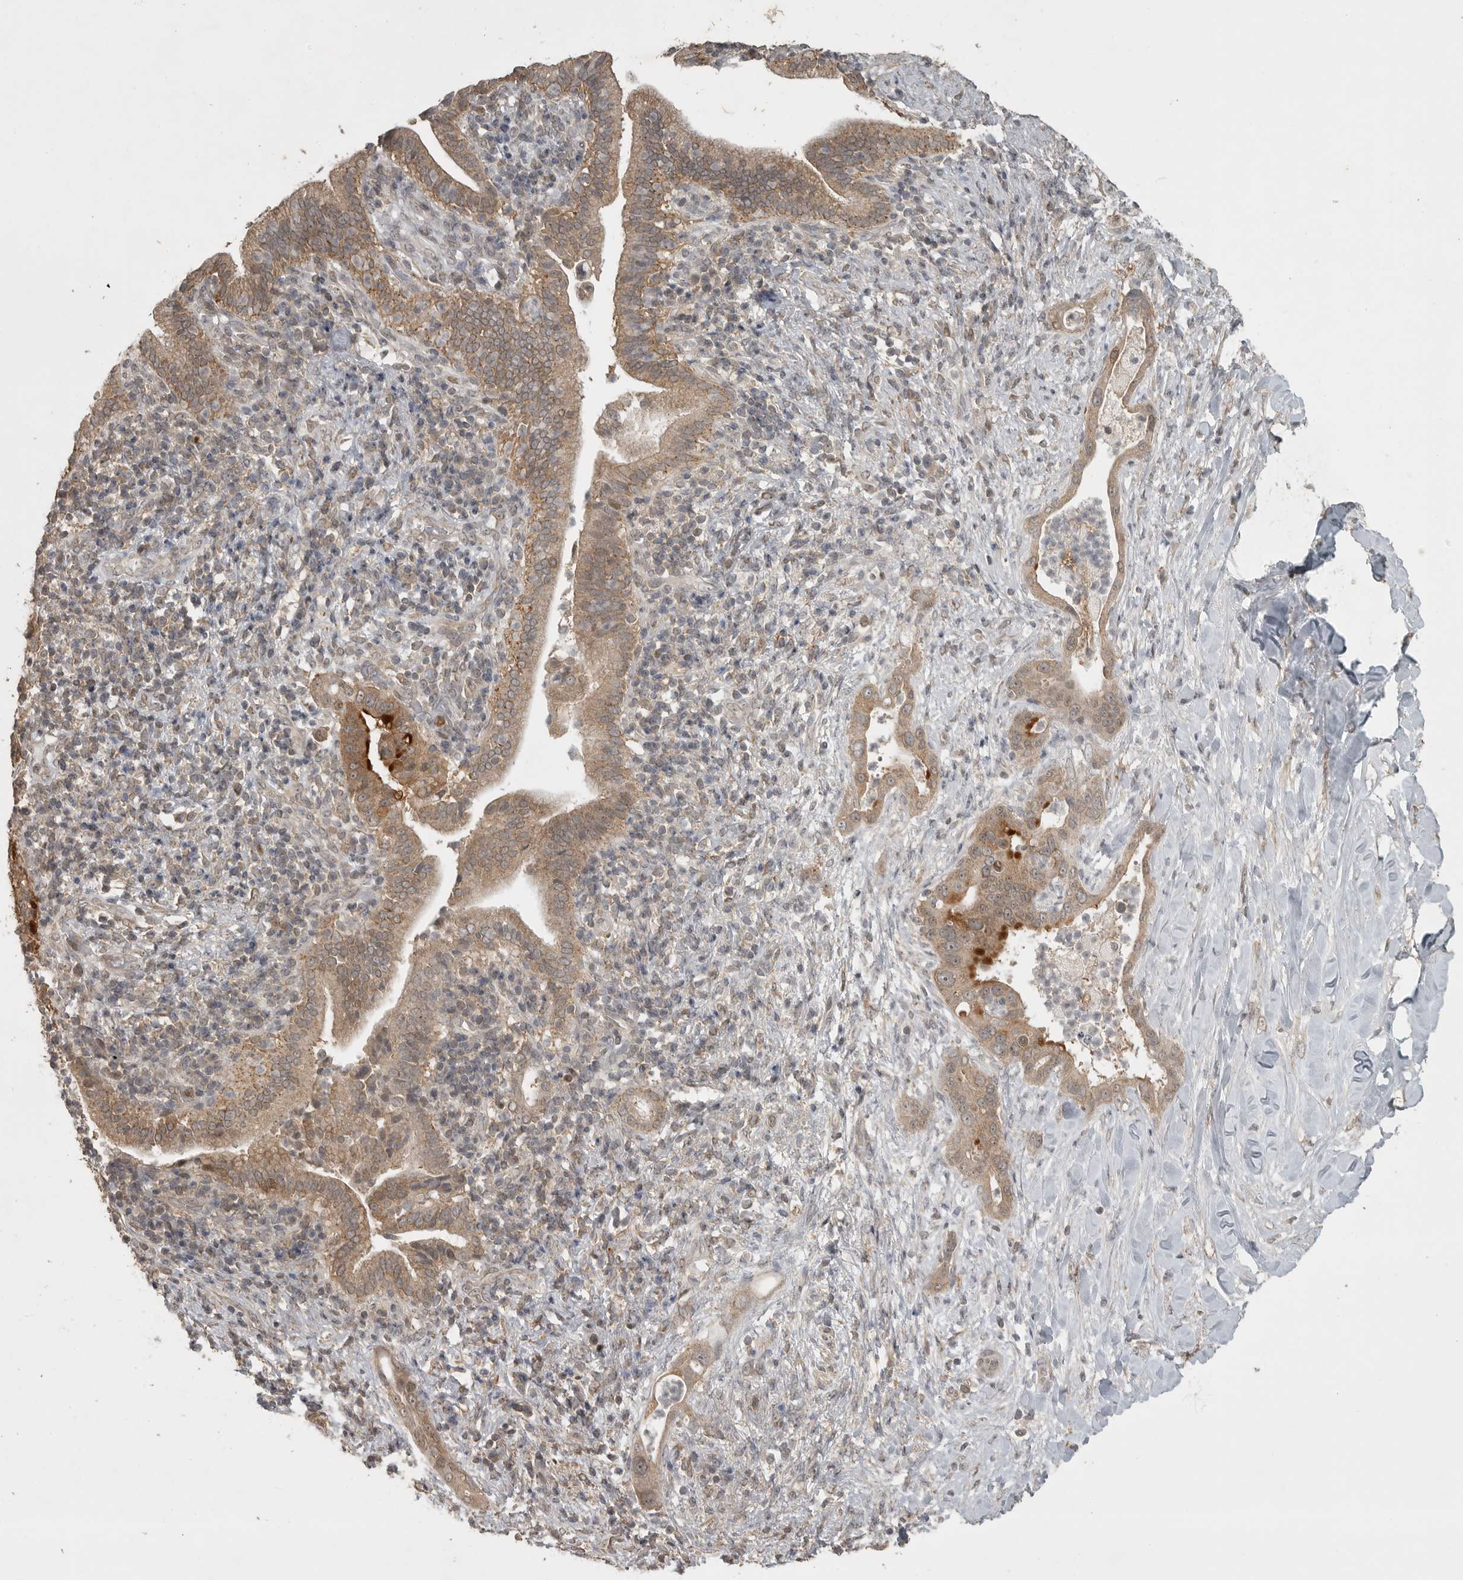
{"staining": {"intensity": "moderate", "quantity": ">75%", "location": "cytoplasmic/membranous"}, "tissue": "liver cancer", "cell_type": "Tumor cells", "image_type": "cancer", "snomed": [{"axis": "morphology", "description": "Cholangiocarcinoma"}, {"axis": "topography", "description": "Liver"}], "caption": "A histopathology image of human cholangiocarcinoma (liver) stained for a protein exhibits moderate cytoplasmic/membranous brown staining in tumor cells.", "gene": "LLGL1", "patient": {"sex": "female", "age": 54}}